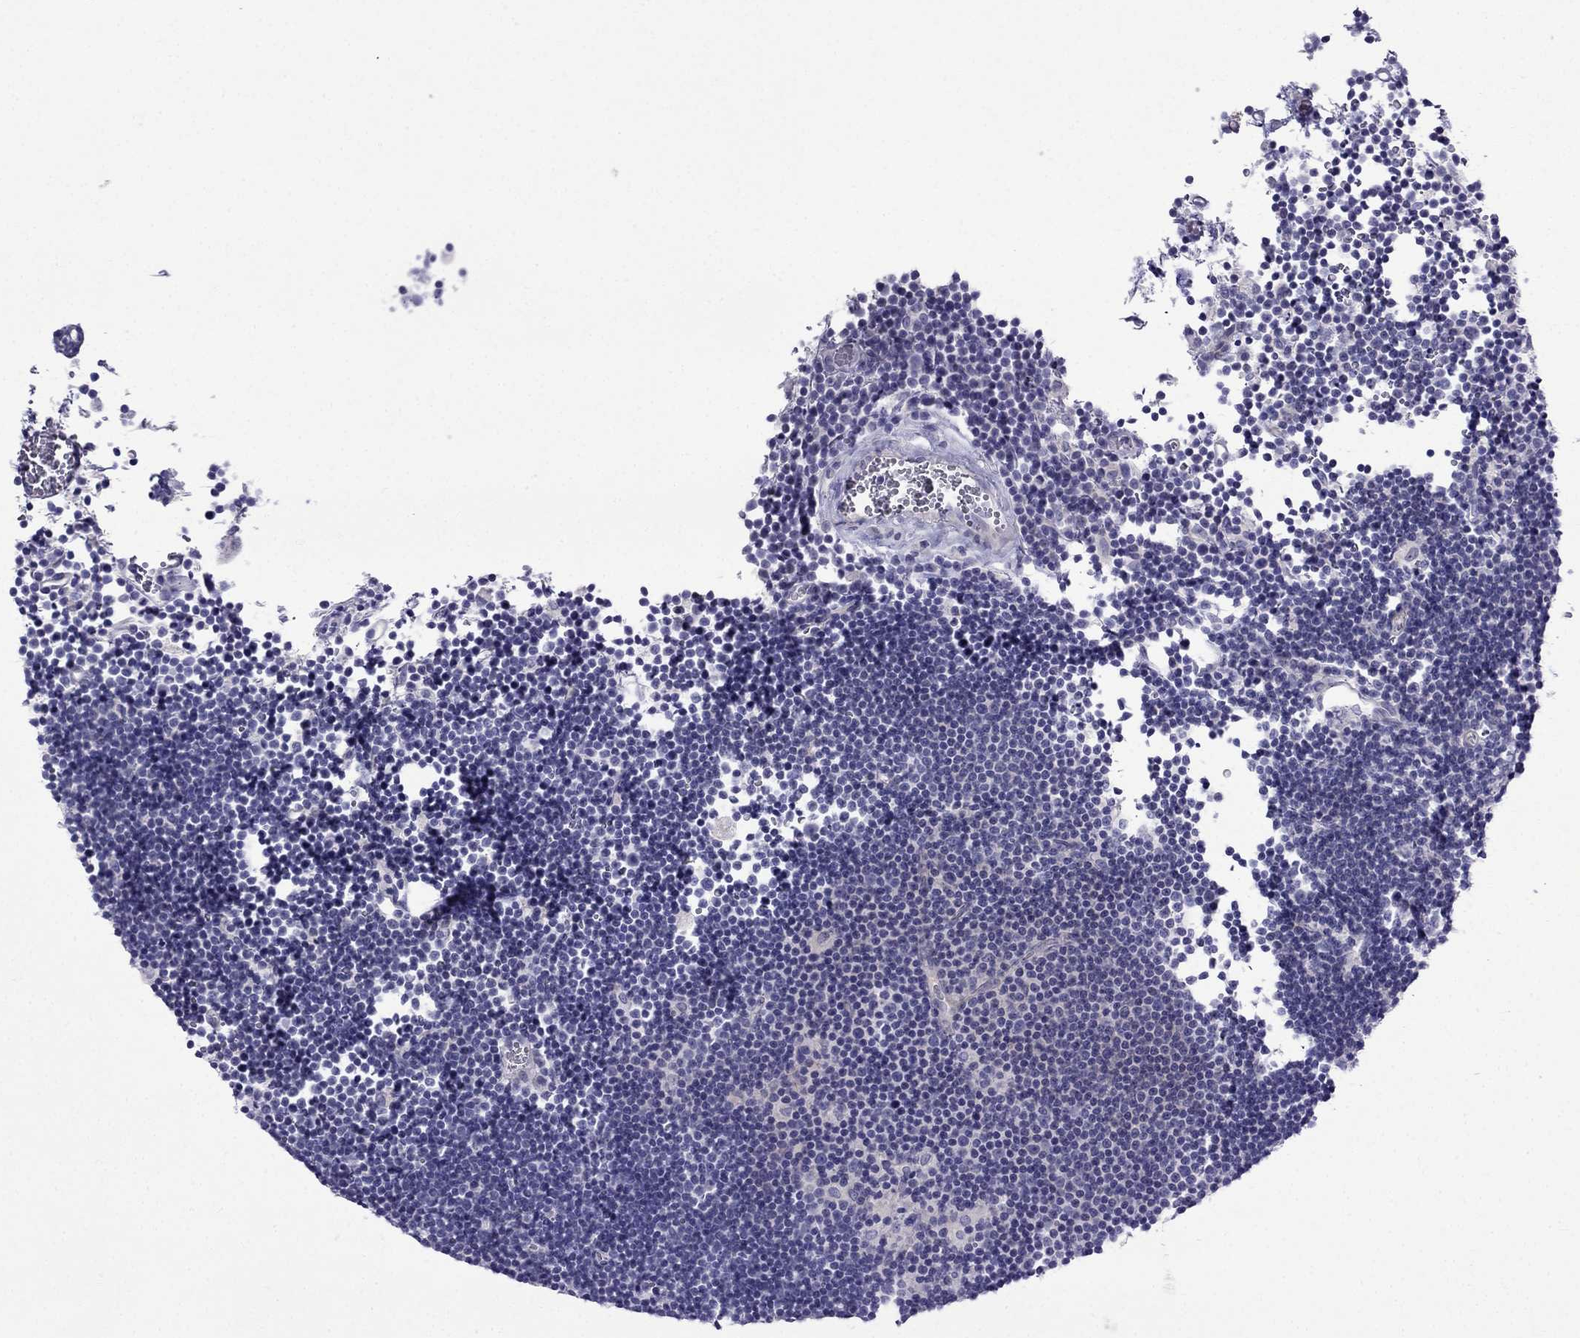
{"staining": {"intensity": "negative", "quantity": "none", "location": "none"}, "tissue": "lymphoma", "cell_type": "Tumor cells", "image_type": "cancer", "snomed": [{"axis": "morphology", "description": "Malignant lymphoma, non-Hodgkin's type, Low grade"}, {"axis": "topography", "description": "Brain"}], "caption": "Tumor cells are negative for protein expression in human malignant lymphoma, non-Hodgkin's type (low-grade). Brightfield microscopy of immunohistochemistry (IHC) stained with DAB (brown) and hematoxylin (blue), captured at high magnification.", "gene": "PATE1", "patient": {"sex": "female", "age": 66}}